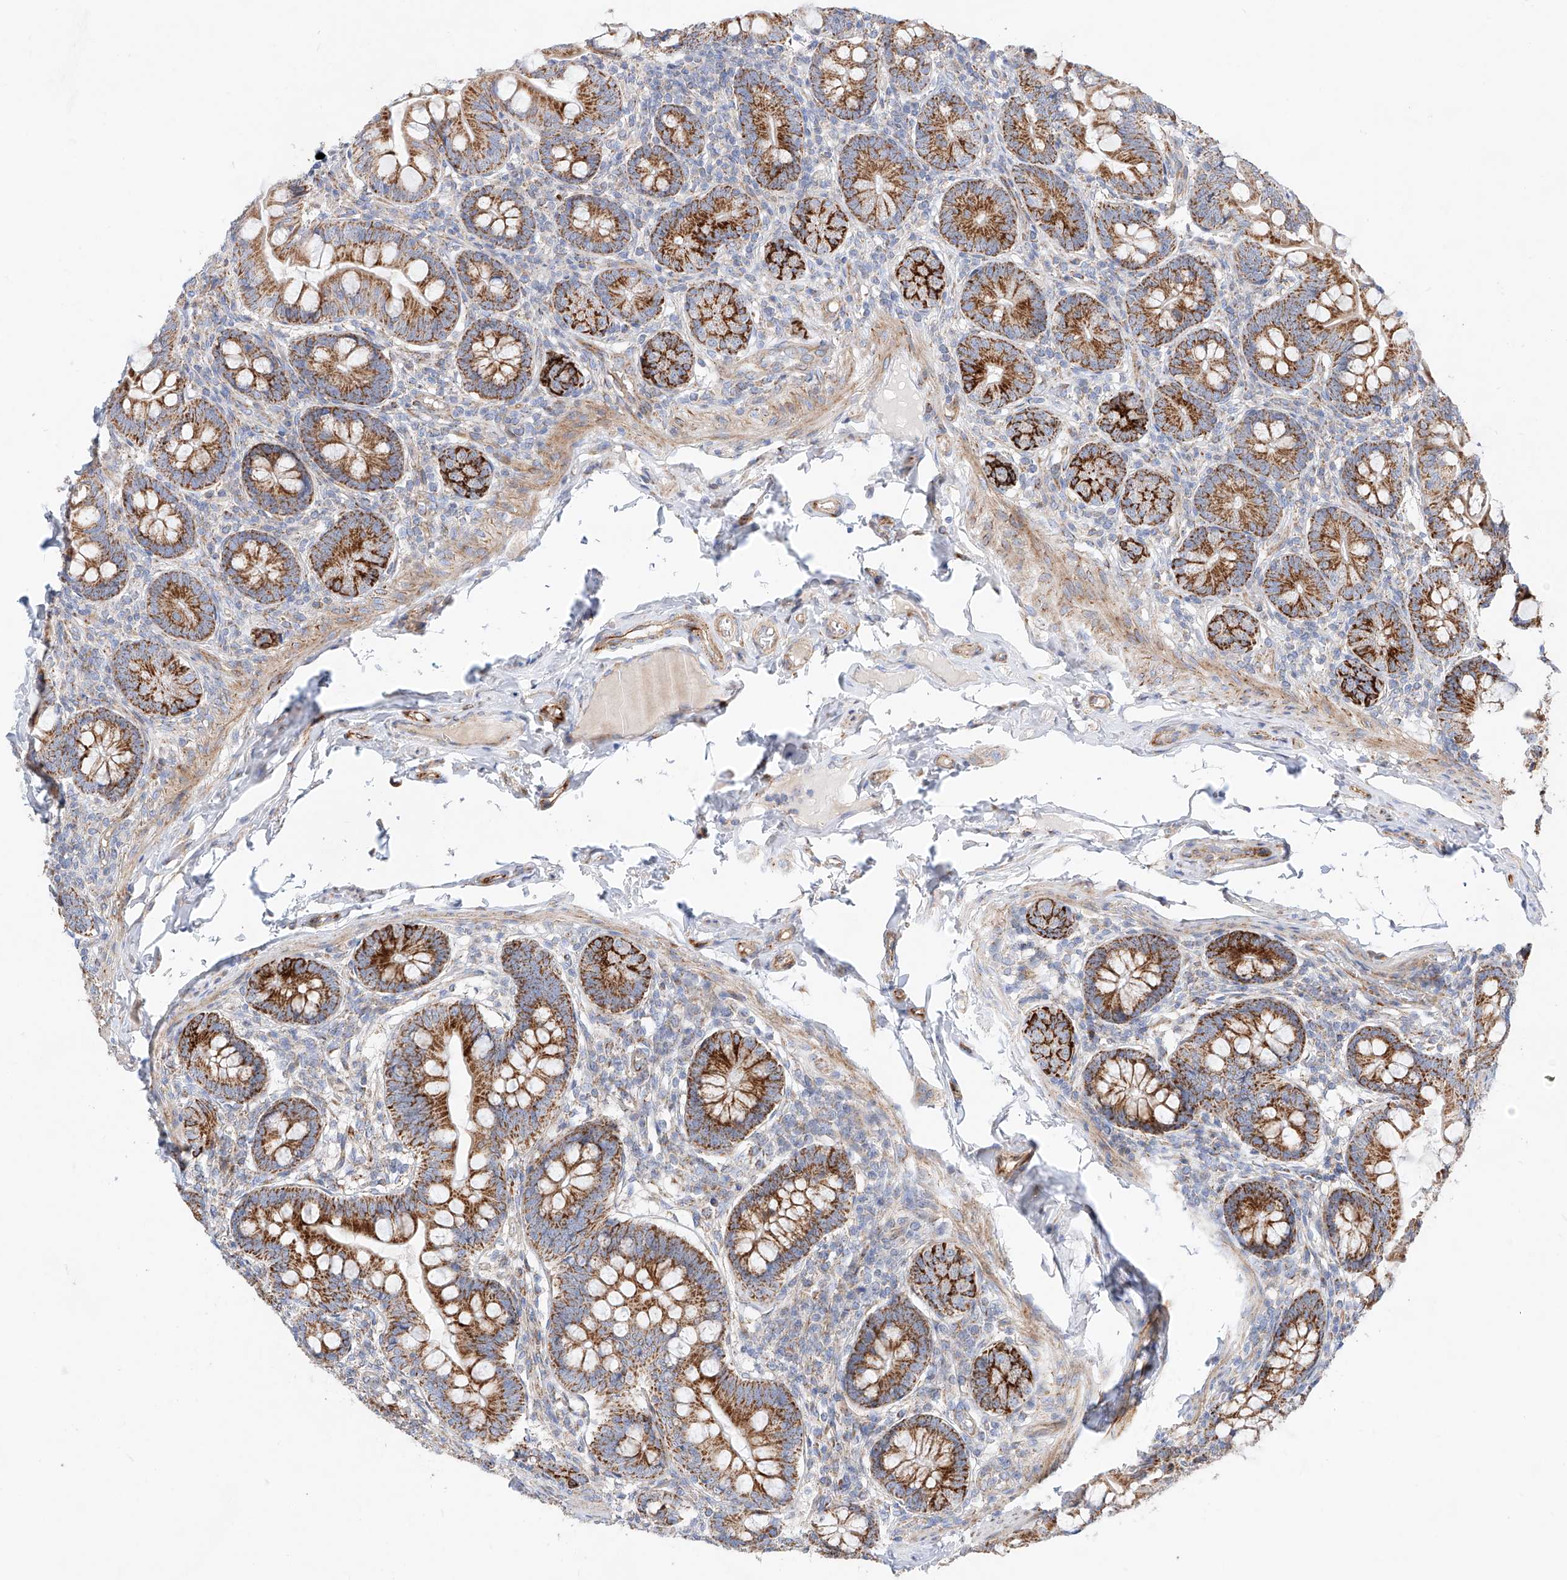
{"staining": {"intensity": "strong", "quantity": ">75%", "location": "cytoplasmic/membranous"}, "tissue": "small intestine", "cell_type": "Glandular cells", "image_type": "normal", "snomed": [{"axis": "morphology", "description": "Normal tissue, NOS"}, {"axis": "topography", "description": "Small intestine"}], "caption": "Immunohistochemical staining of unremarkable small intestine reveals >75% levels of strong cytoplasmic/membranous protein positivity in approximately >75% of glandular cells.", "gene": "CST9", "patient": {"sex": "male", "age": 7}}